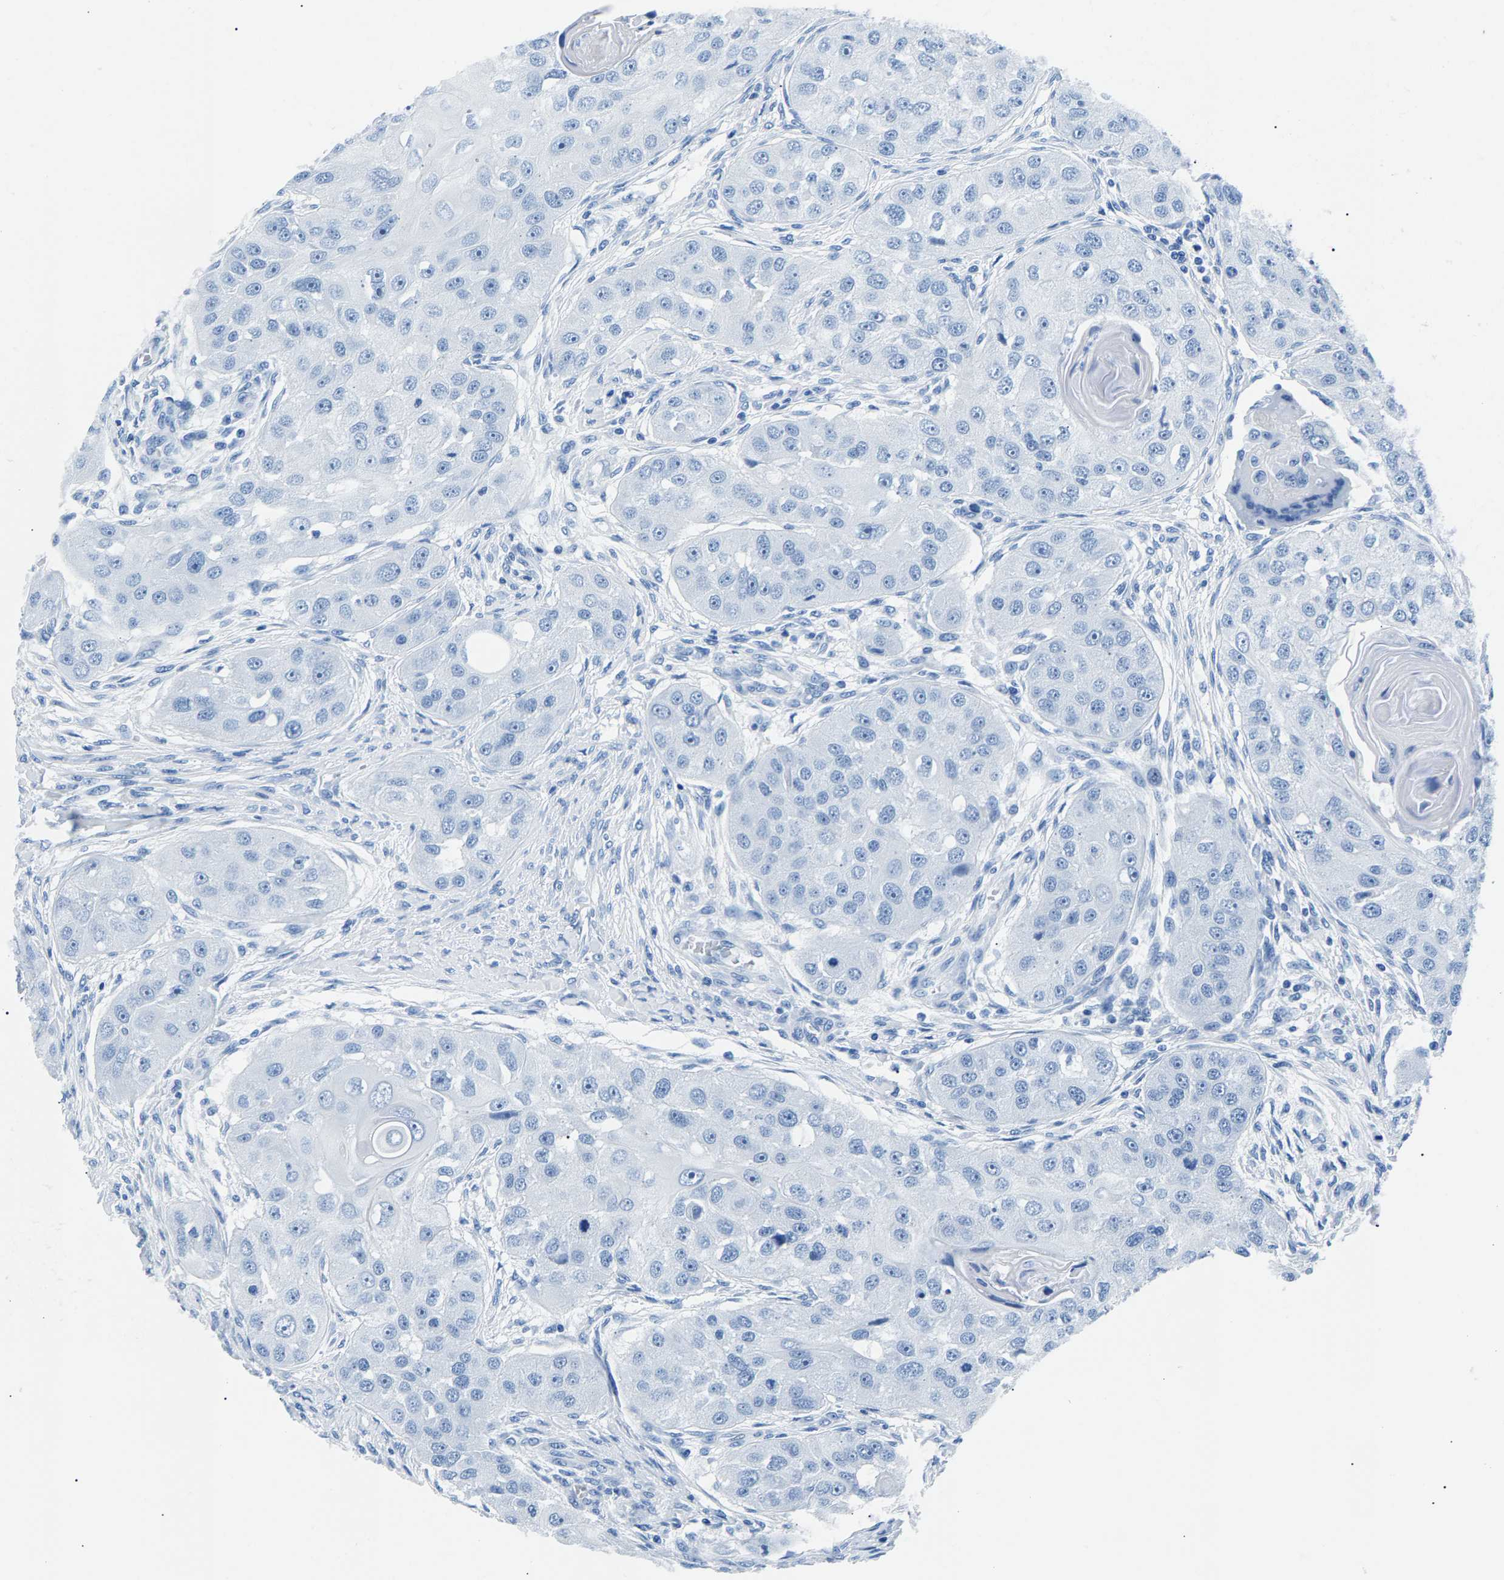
{"staining": {"intensity": "negative", "quantity": "none", "location": "none"}, "tissue": "head and neck cancer", "cell_type": "Tumor cells", "image_type": "cancer", "snomed": [{"axis": "morphology", "description": "Normal tissue, NOS"}, {"axis": "morphology", "description": "Squamous cell carcinoma, NOS"}, {"axis": "topography", "description": "Skeletal muscle"}, {"axis": "topography", "description": "Head-Neck"}], "caption": "An image of human head and neck cancer (squamous cell carcinoma) is negative for staining in tumor cells.", "gene": "CPS1", "patient": {"sex": "male", "age": 51}}